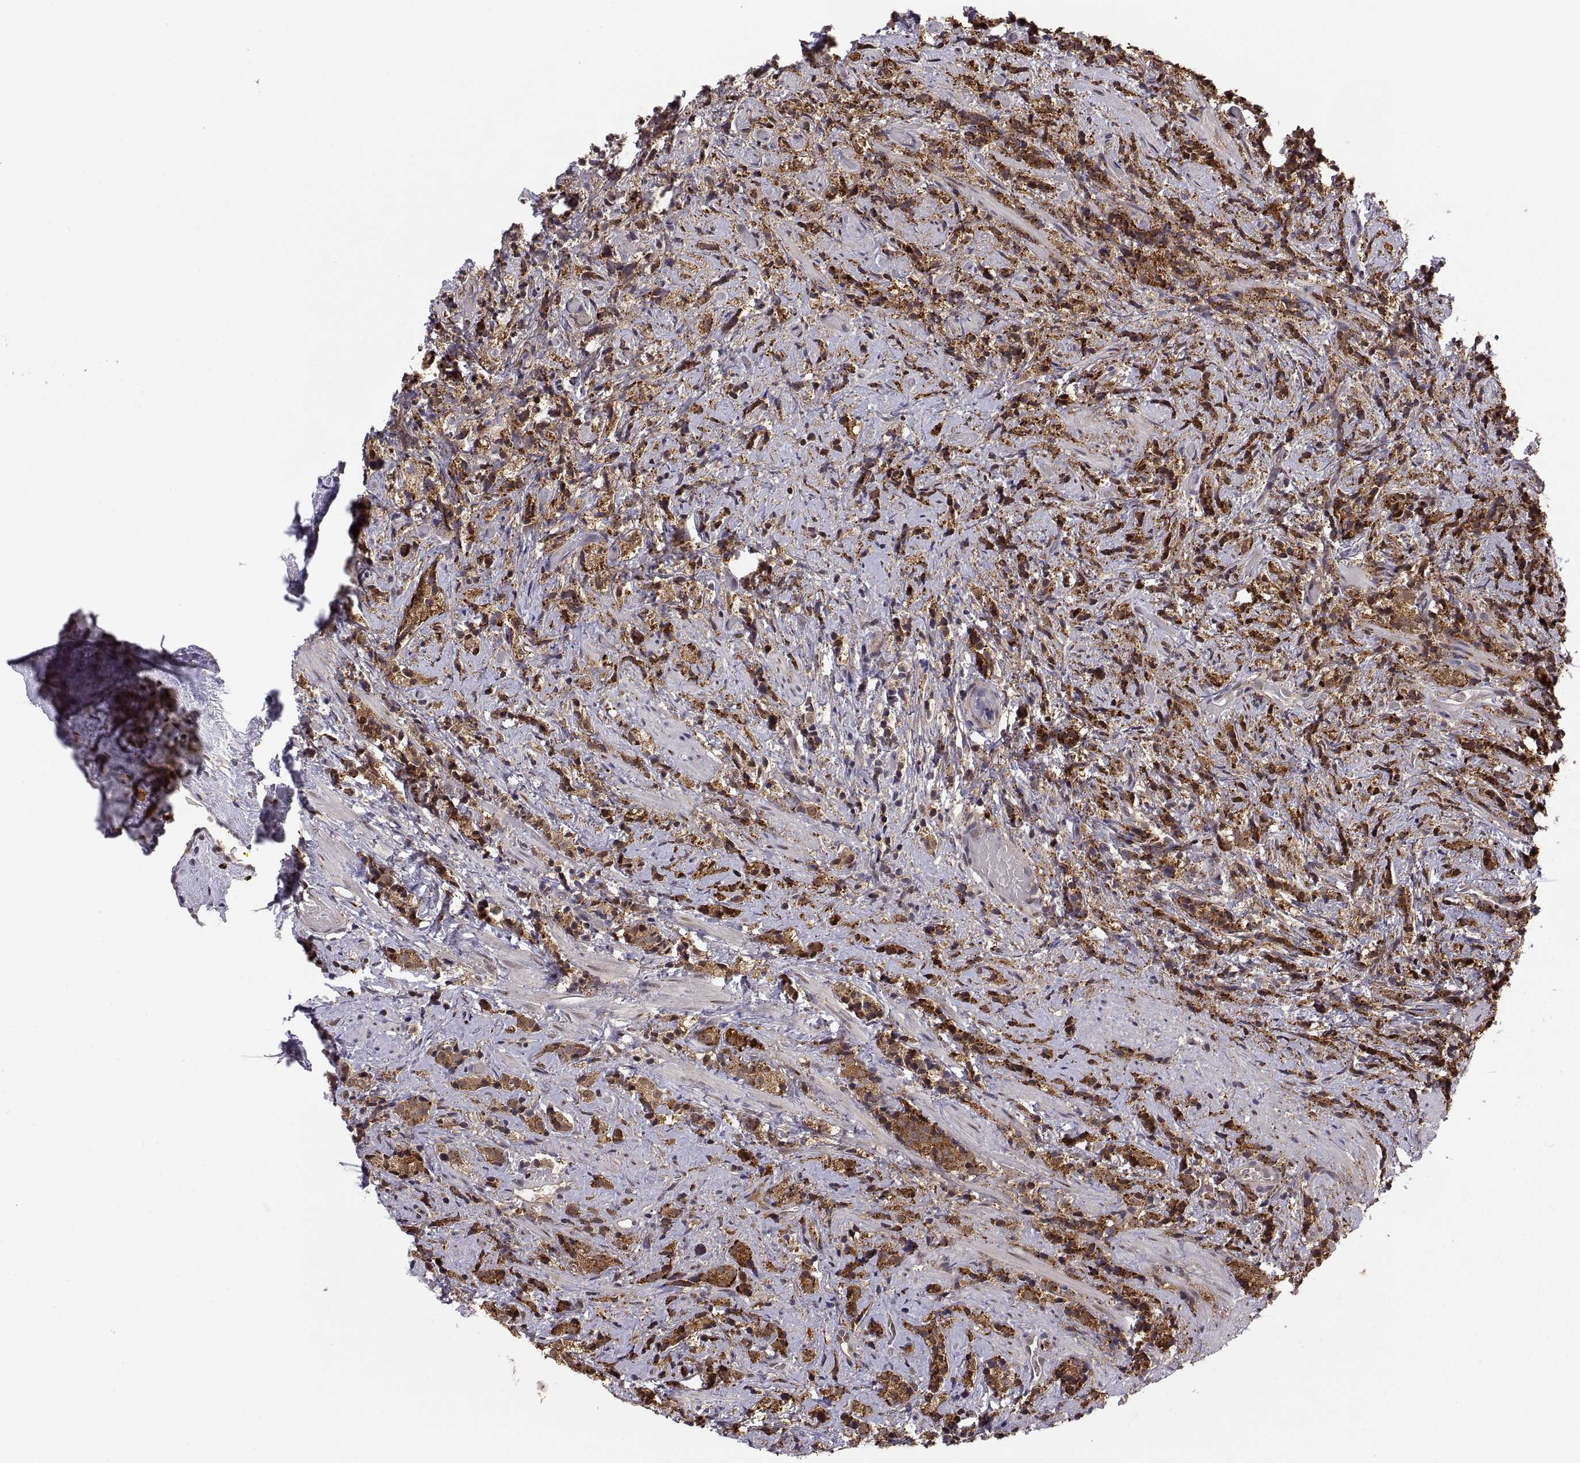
{"staining": {"intensity": "strong", "quantity": ">75%", "location": "cytoplasmic/membranous"}, "tissue": "prostate cancer", "cell_type": "Tumor cells", "image_type": "cancer", "snomed": [{"axis": "morphology", "description": "Adenocarcinoma, High grade"}, {"axis": "topography", "description": "Prostate"}], "caption": "Immunohistochemical staining of human prostate cancer exhibits high levels of strong cytoplasmic/membranous protein staining in about >75% of tumor cells.", "gene": "PSMC2", "patient": {"sex": "male", "age": 53}}